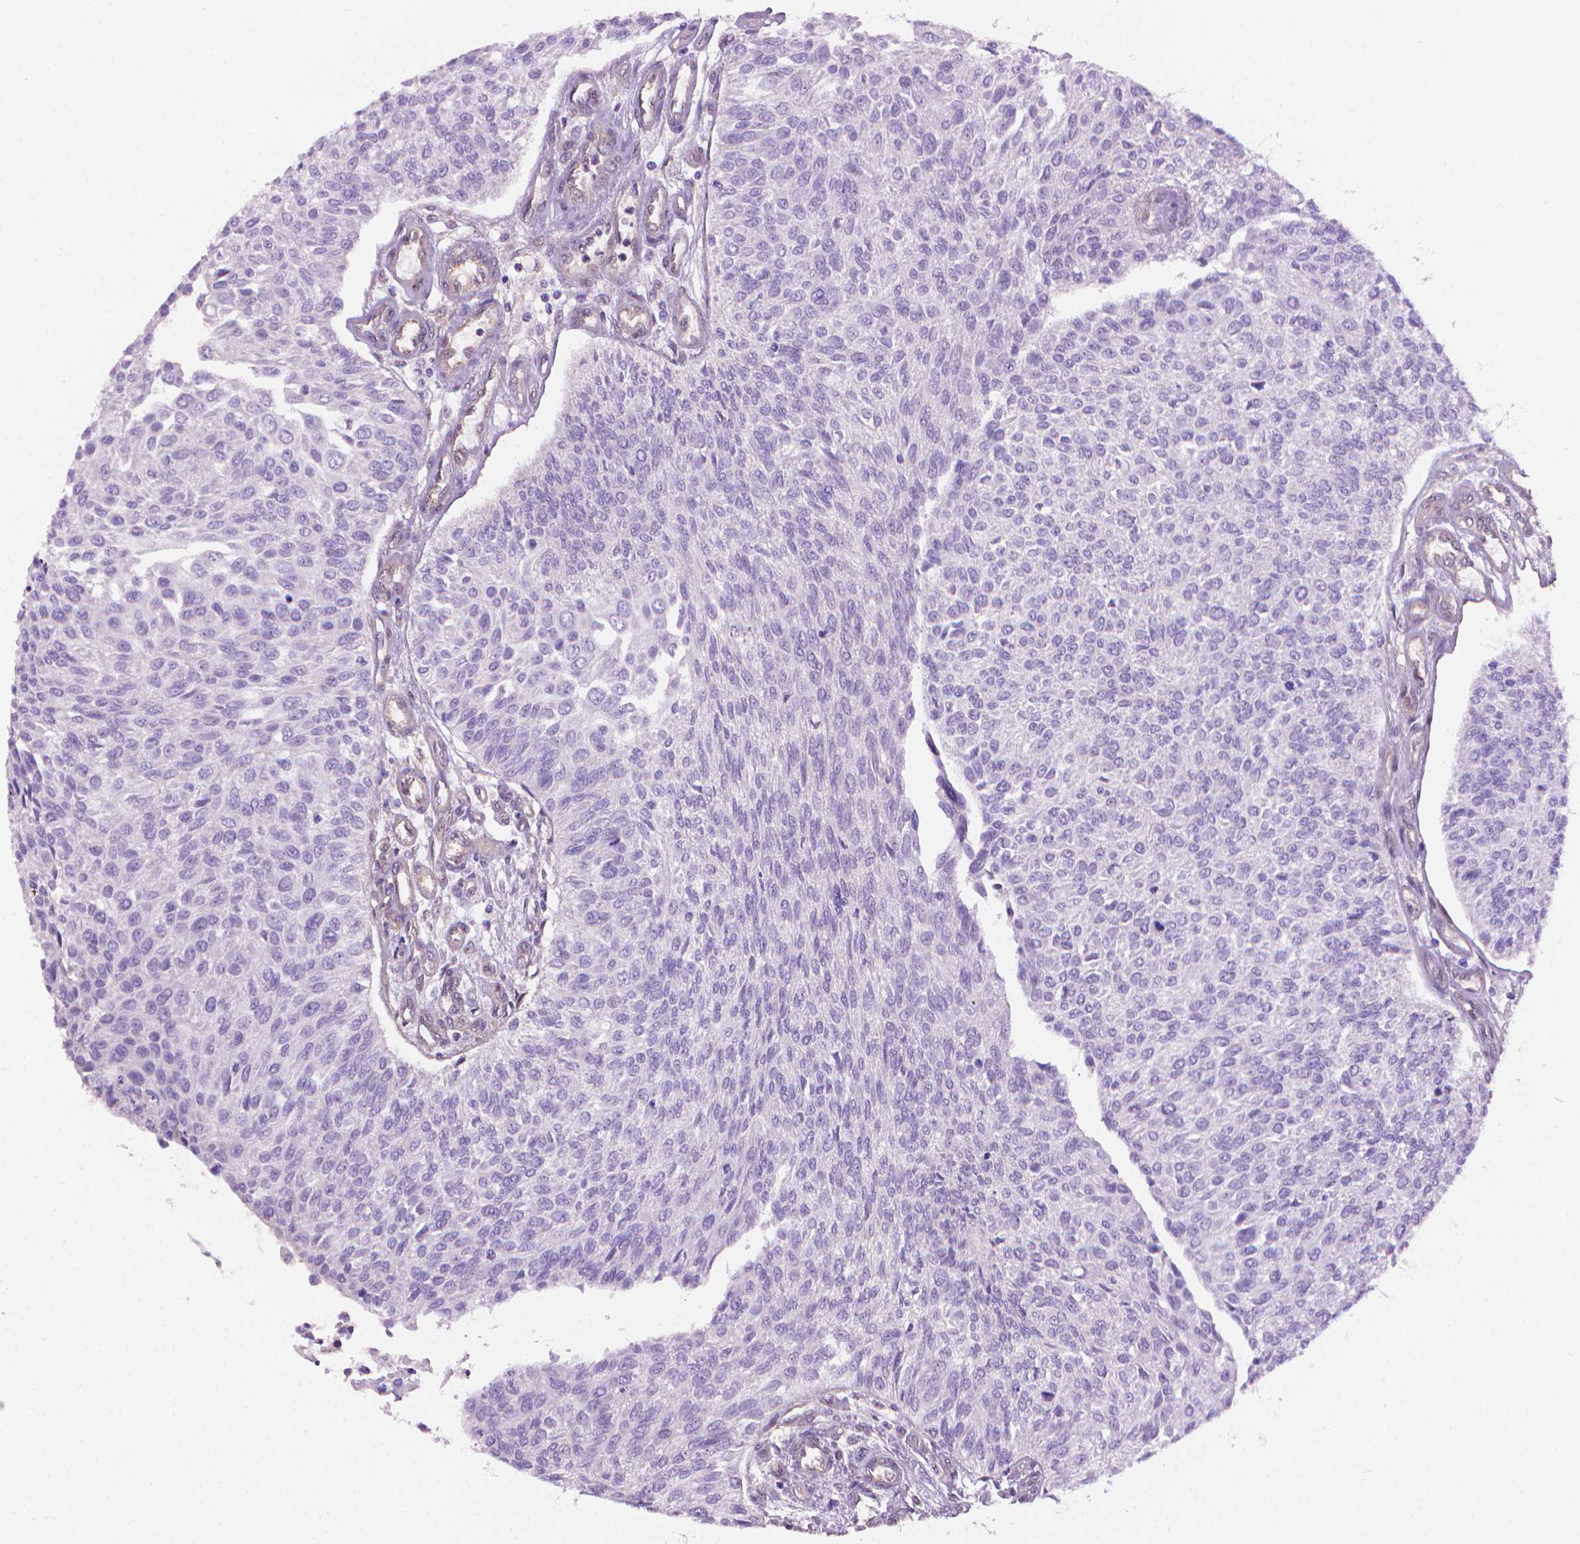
{"staining": {"intensity": "negative", "quantity": "none", "location": "none"}, "tissue": "urothelial cancer", "cell_type": "Tumor cells", "image_type": "cancer", "snomed": [{"axis": "morphology", "description": "Urothelial carcinoma, NOS"}, {"axis": "topography", "description": "Urinary bladder"}], "caption": "IHC histopathology image of neoplastic tissue: human urothelial cancer stained with DAB demonstrates no significant protein positivity in tumor cells.", "gene": "CLIC4", "patient": {"sex": "male", "age": 55}}